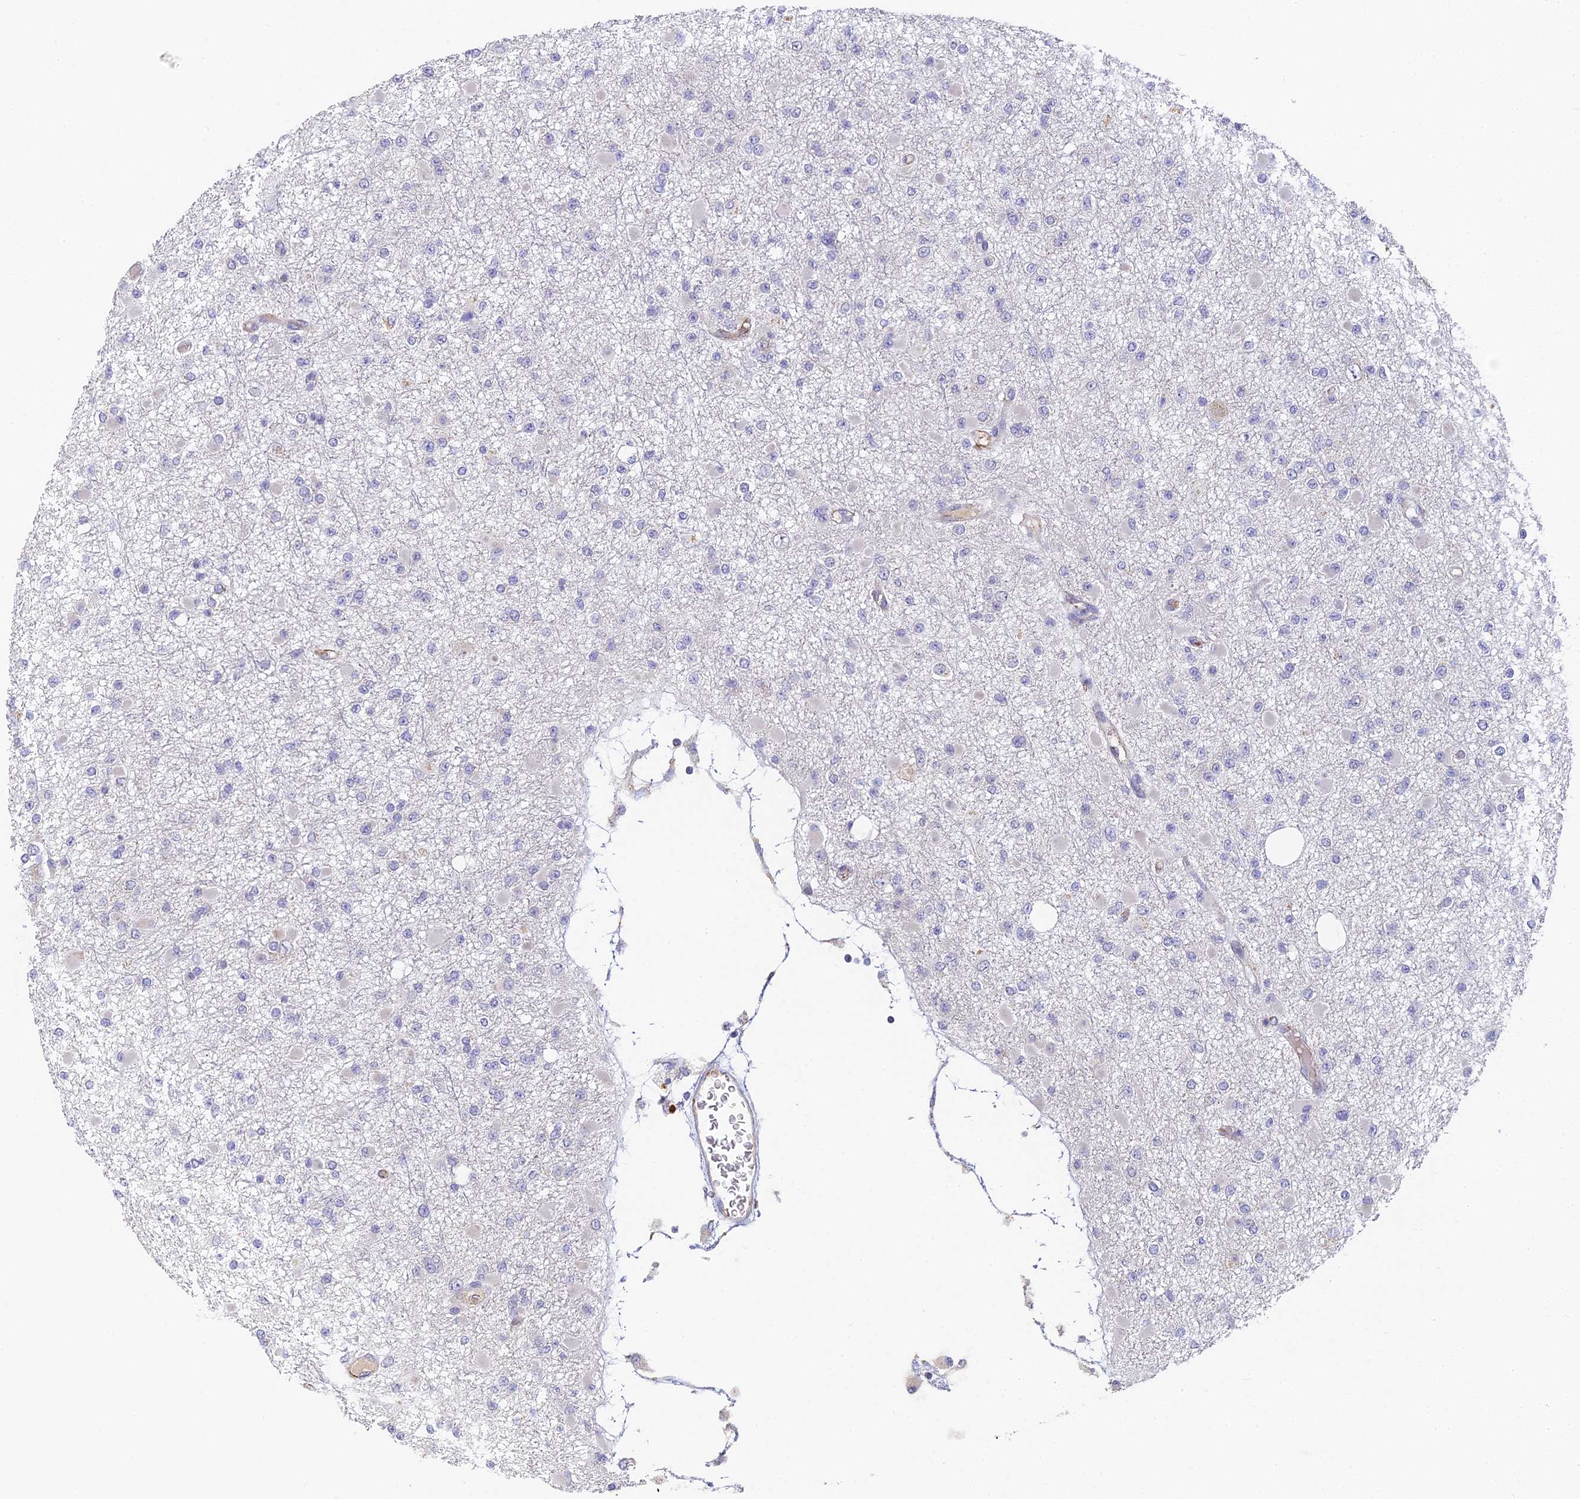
{"staining": {"intensity": "negative", "quantity": "none", "location": "none"}, "tissue": "glioma", "cell_type": "Tumor cells", "image_type": "cancer", "snomed": [{"axis": "morphology", "description": "Glioma, malignant, Low grade"}, {"axis": "topography", "description": "Brain"}], "caption": "This is an immunohistochemistry (IHC) photomicrograph of glioma. There is no positivity in tumor cells.", "gene": "DNAAF10", "patient": {"sex": "female", "age": 22}}